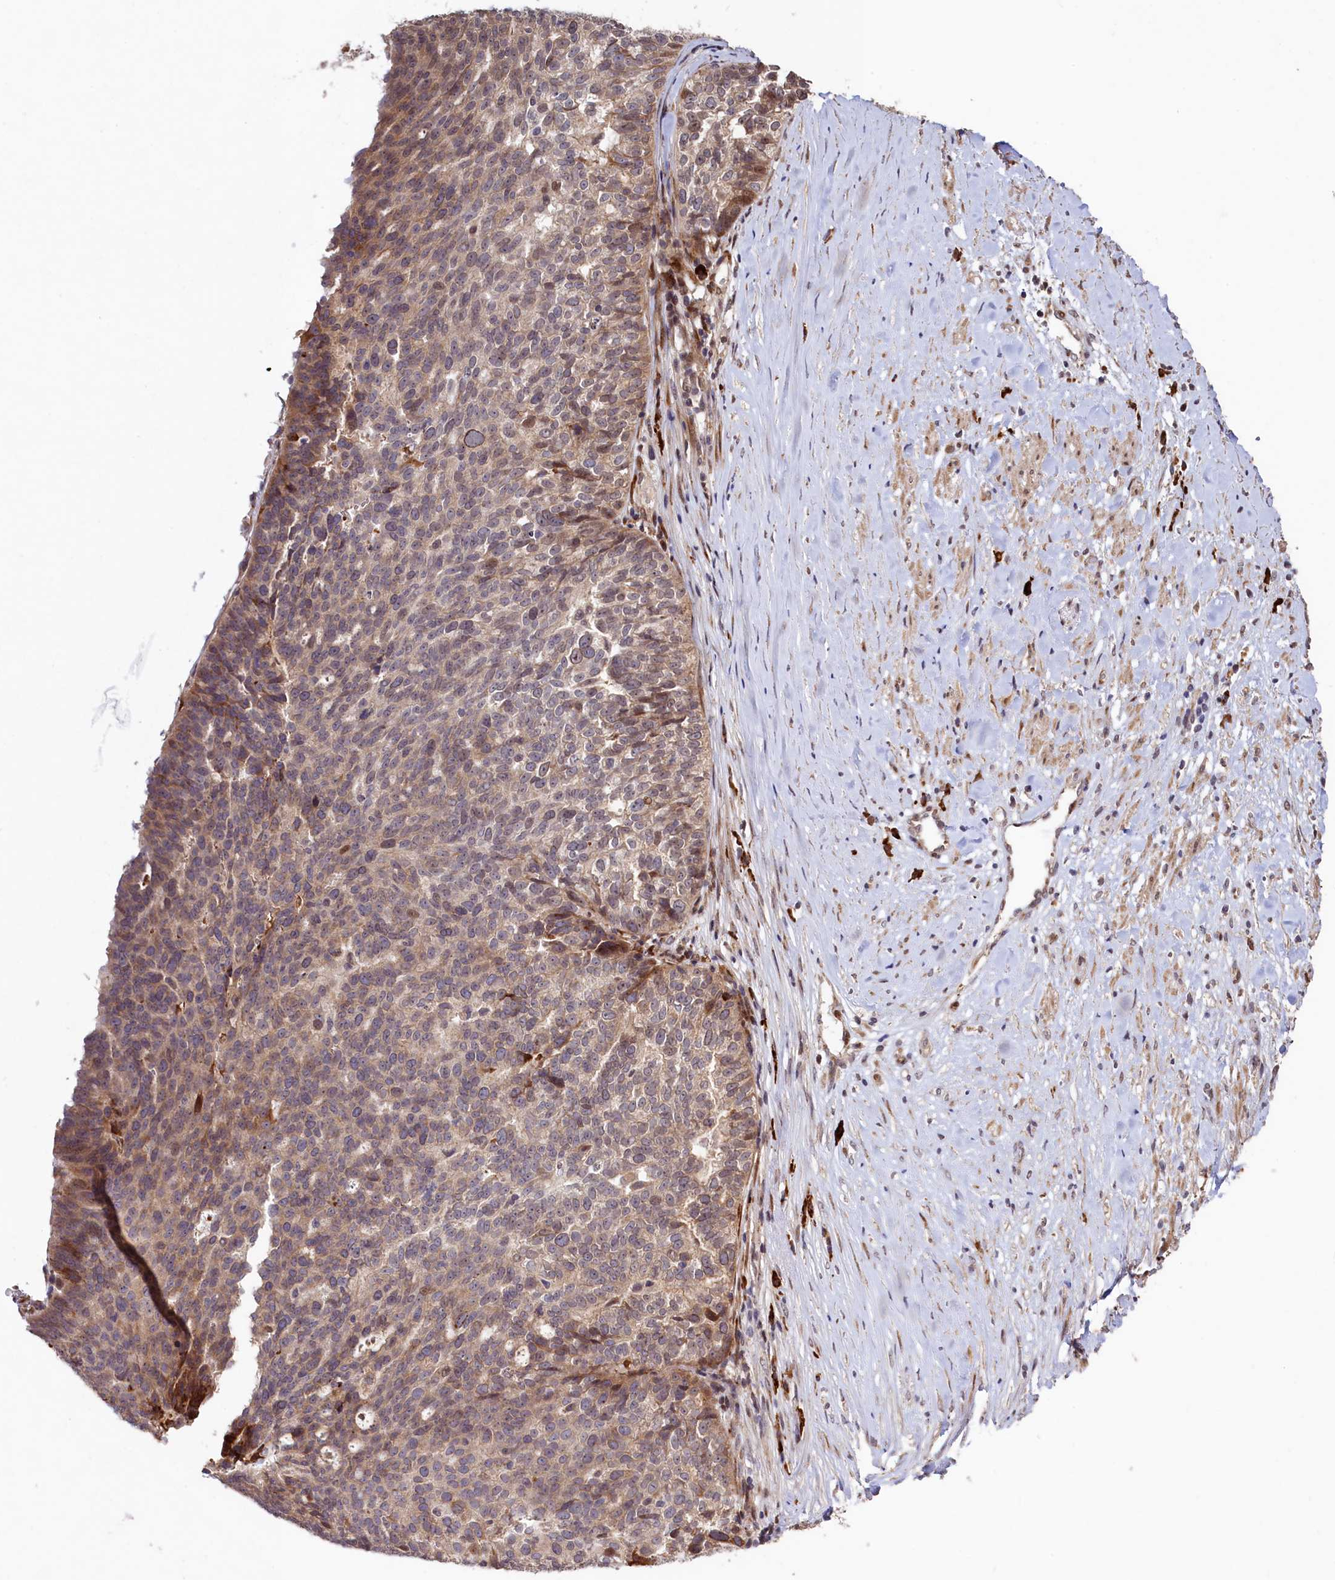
{"staining": {"intensity": "moderate", "quantity": "25%-75%", "location": "cytoplasmic/membranous,nuclear"}, "tissue": "ovarian cancer", "cell_type": "Tumor cells", "image_type": "cancer", "snomed": [{"axis": "morphology", "description": "Cystadenocarcinoma, serous, NOS"}, {"axis": "topography", "description": "Ovary"}], "caption": "Ovarian cancer (serous cystadenocarcinoma) stained with a brown dye displays moderate cytoplasmic/membranous and nuclear positive staining in about 25%-75% of tumor cells.", "gene": "C5orf15", "patient": {"sex": "female", "age": 59}}